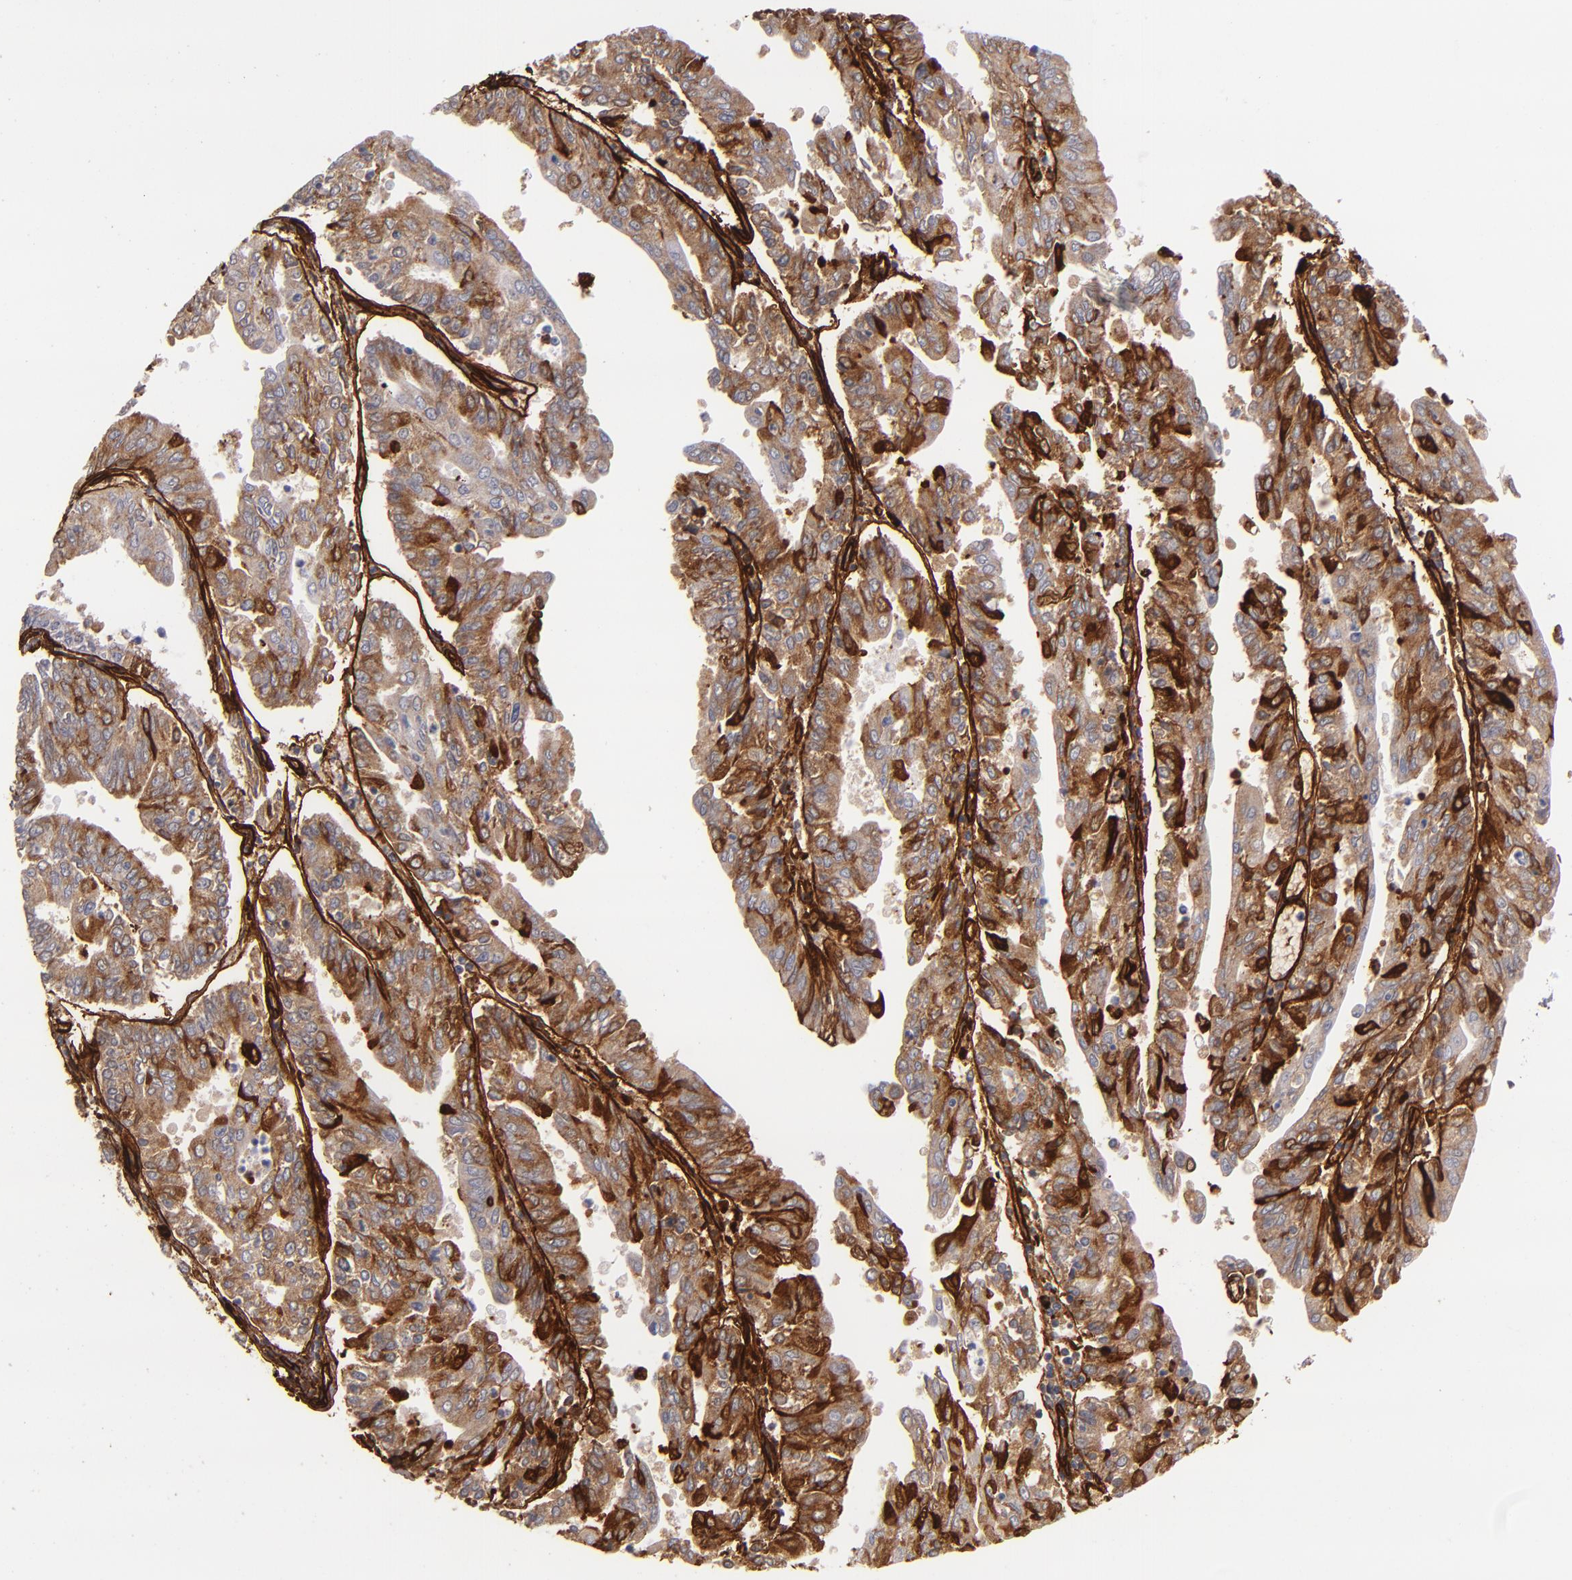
{"staining": {"intensity": "strong", "quantity": ">75%", "location": "cytoplasmic/membranous"}, "tissue": "endometrial cancer", "cell_type": "Tumor cells", "image_type": "cancer", "snomed": [{"axis": "morphology", "description": "Adenocarcinoma, NOS"}, {"axis": "topography", "description": "Endometrium"}], "caption": "Protein staining of endometrial cancer (adenocarcinoma) tissue shows strong cytoplasmic/membranous staining in about >75% of tumor cells.", "gene": "LAMC1", "patient": {"sex": "female", "age": 79}}